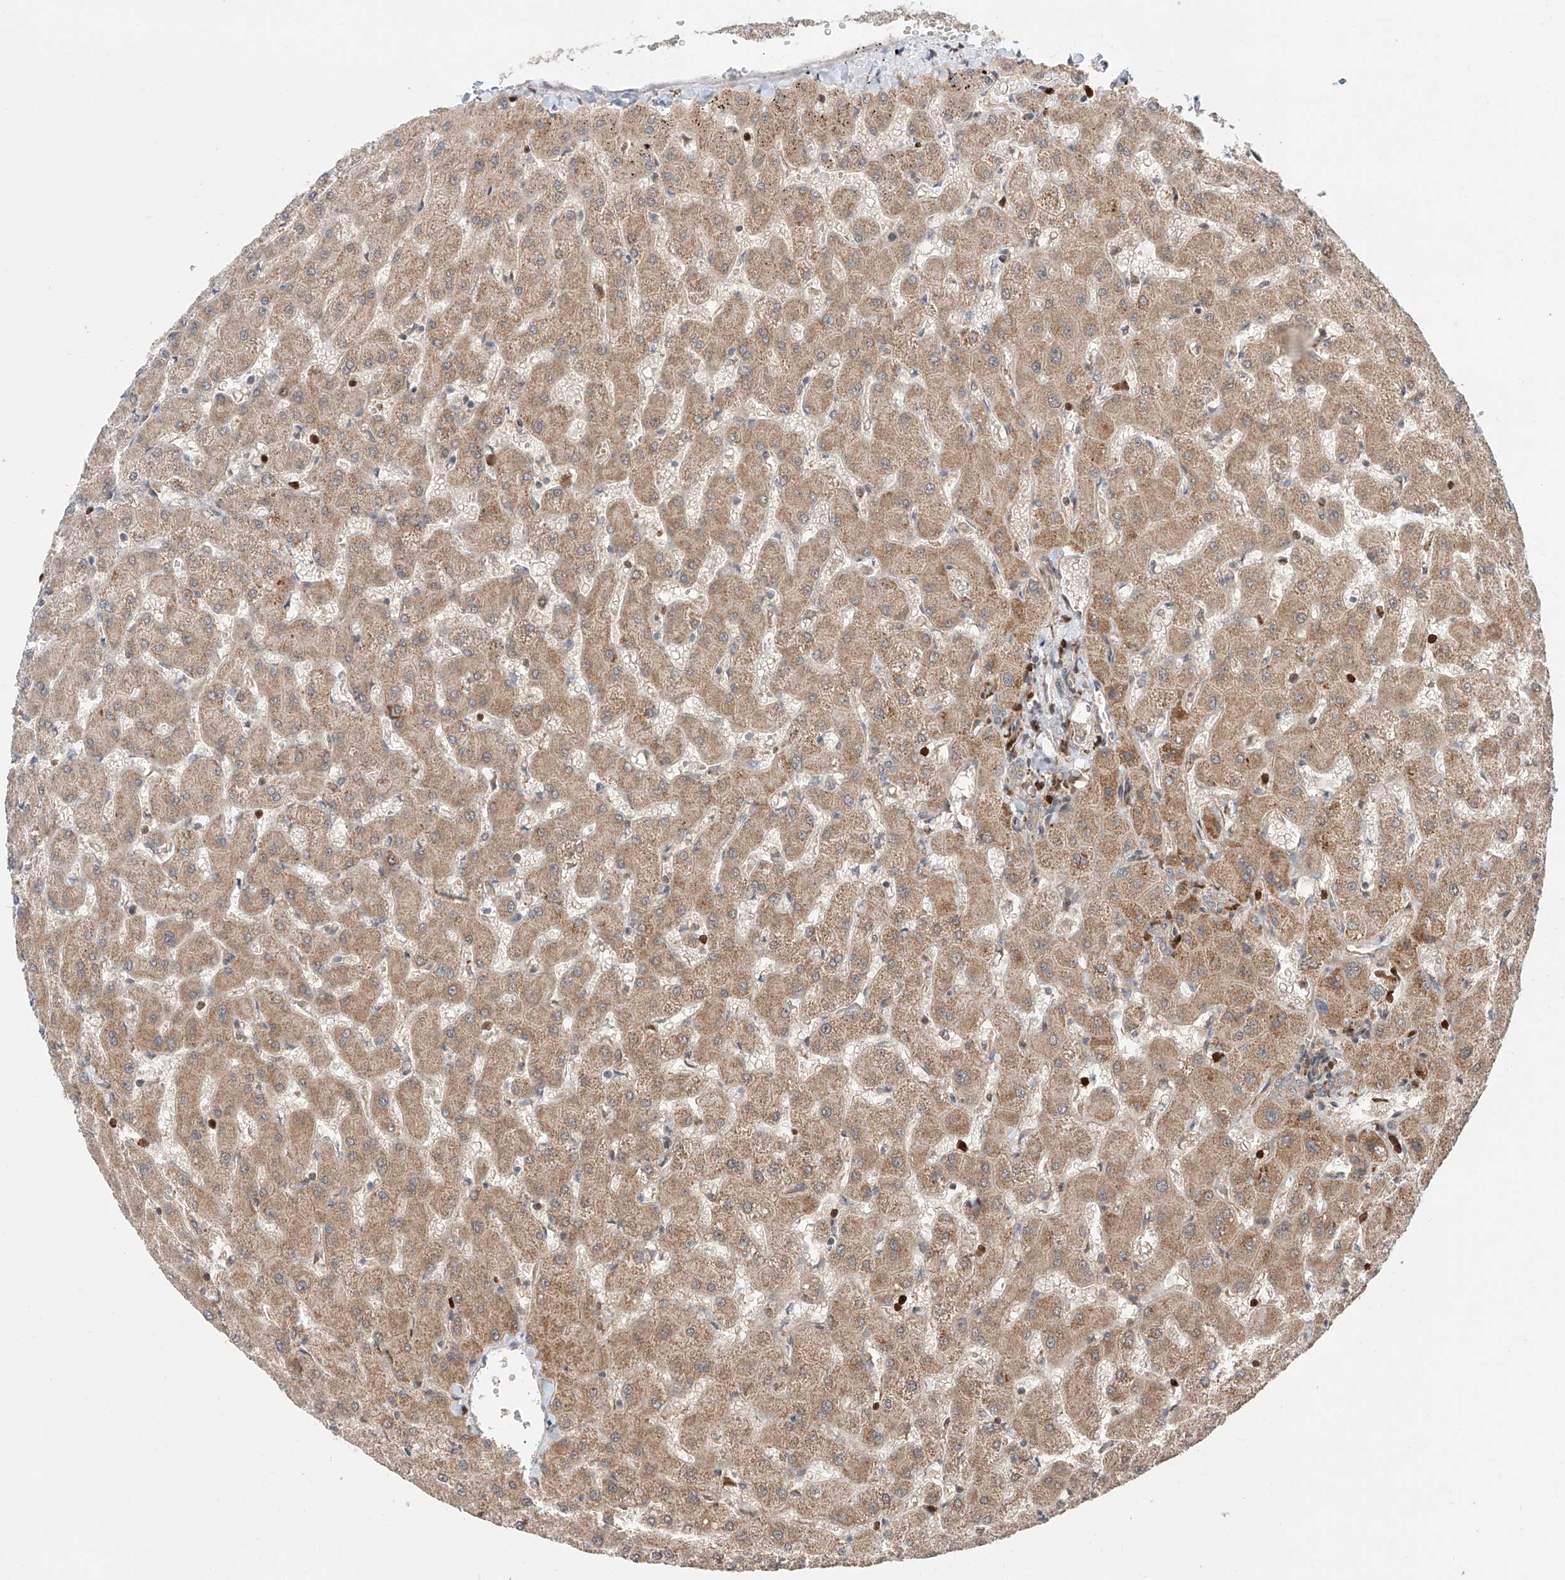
{"staining": {"intensity": "negative", "quantity": "none", "location": "none"}, "tissue": "liver", "cell_type": "Cholangiocytes", "image_type": "normal", "snomed": [{"axis": "morphology", "description": "Normal tissue, NOS"}, {"axis": "topography", "description": "Liver"}], "caption": "The photomicrograph demonstrates no staining of cholangiocytes in normal liver. (DAB immunohistochemistry (IHC) with hematoxylin counter stain).", "gene": "IGSF22", "patient": {"sex": "female", "age": 63}}